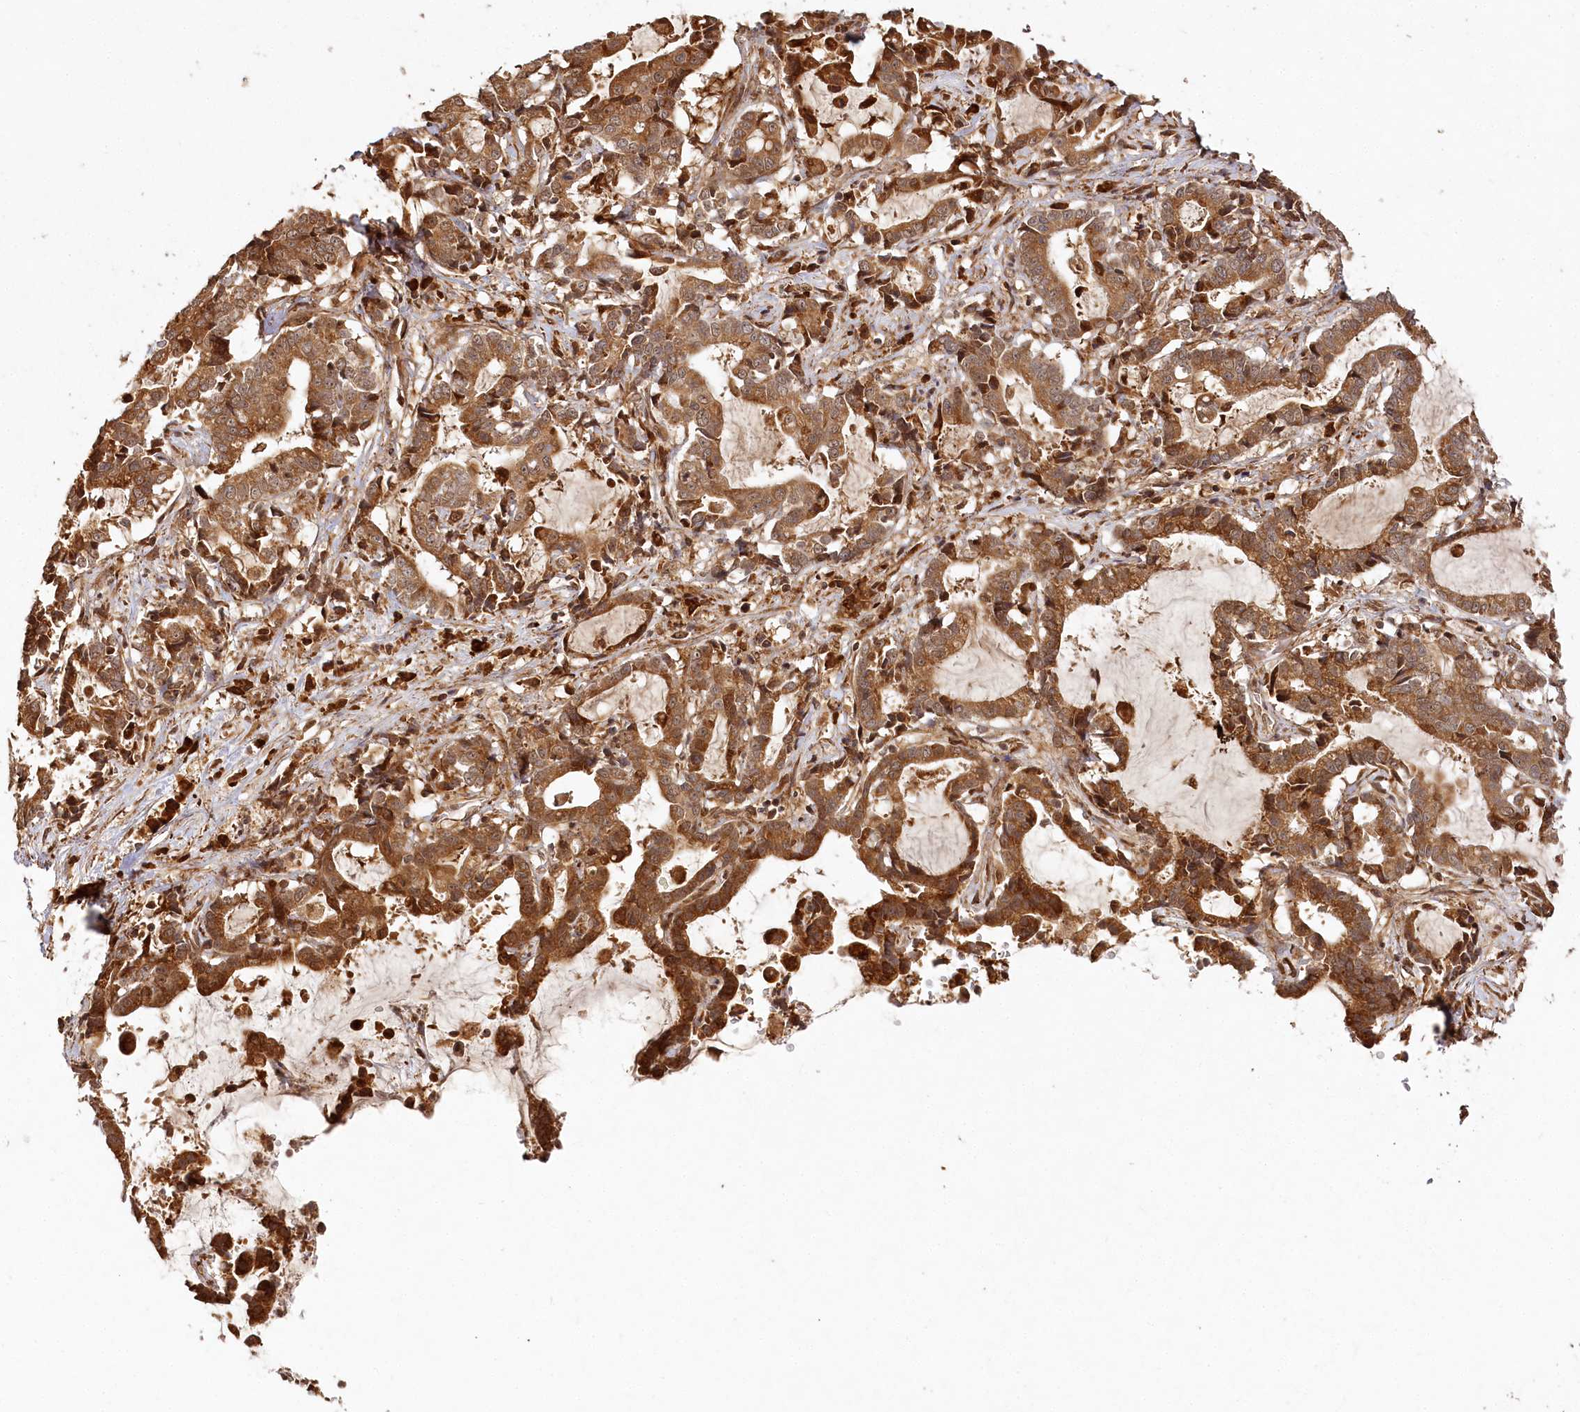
{"staining": {"intensity": "strong", "quantity": ">75%", "location": "cytoplasmic/membranous,nuclear"}, "tissue": "liver cancer", "cell_type": "Tumor cells", "image_type": "cancer", "snomed": [{"axis": "morphology", "description": "Cholangiocarcinoma"}, {"axis": "topography", "description": "Liver"}], "caption": "This is an image of immunohistochemistry (IHC) staining of liver cancer (cholangiocarcinoma), which shows strong staining in the cytoplasmic/membranous and nuclear of tumor cells.", "gene": "ULK2", "patient": {"sex": "male", "age": 57}}